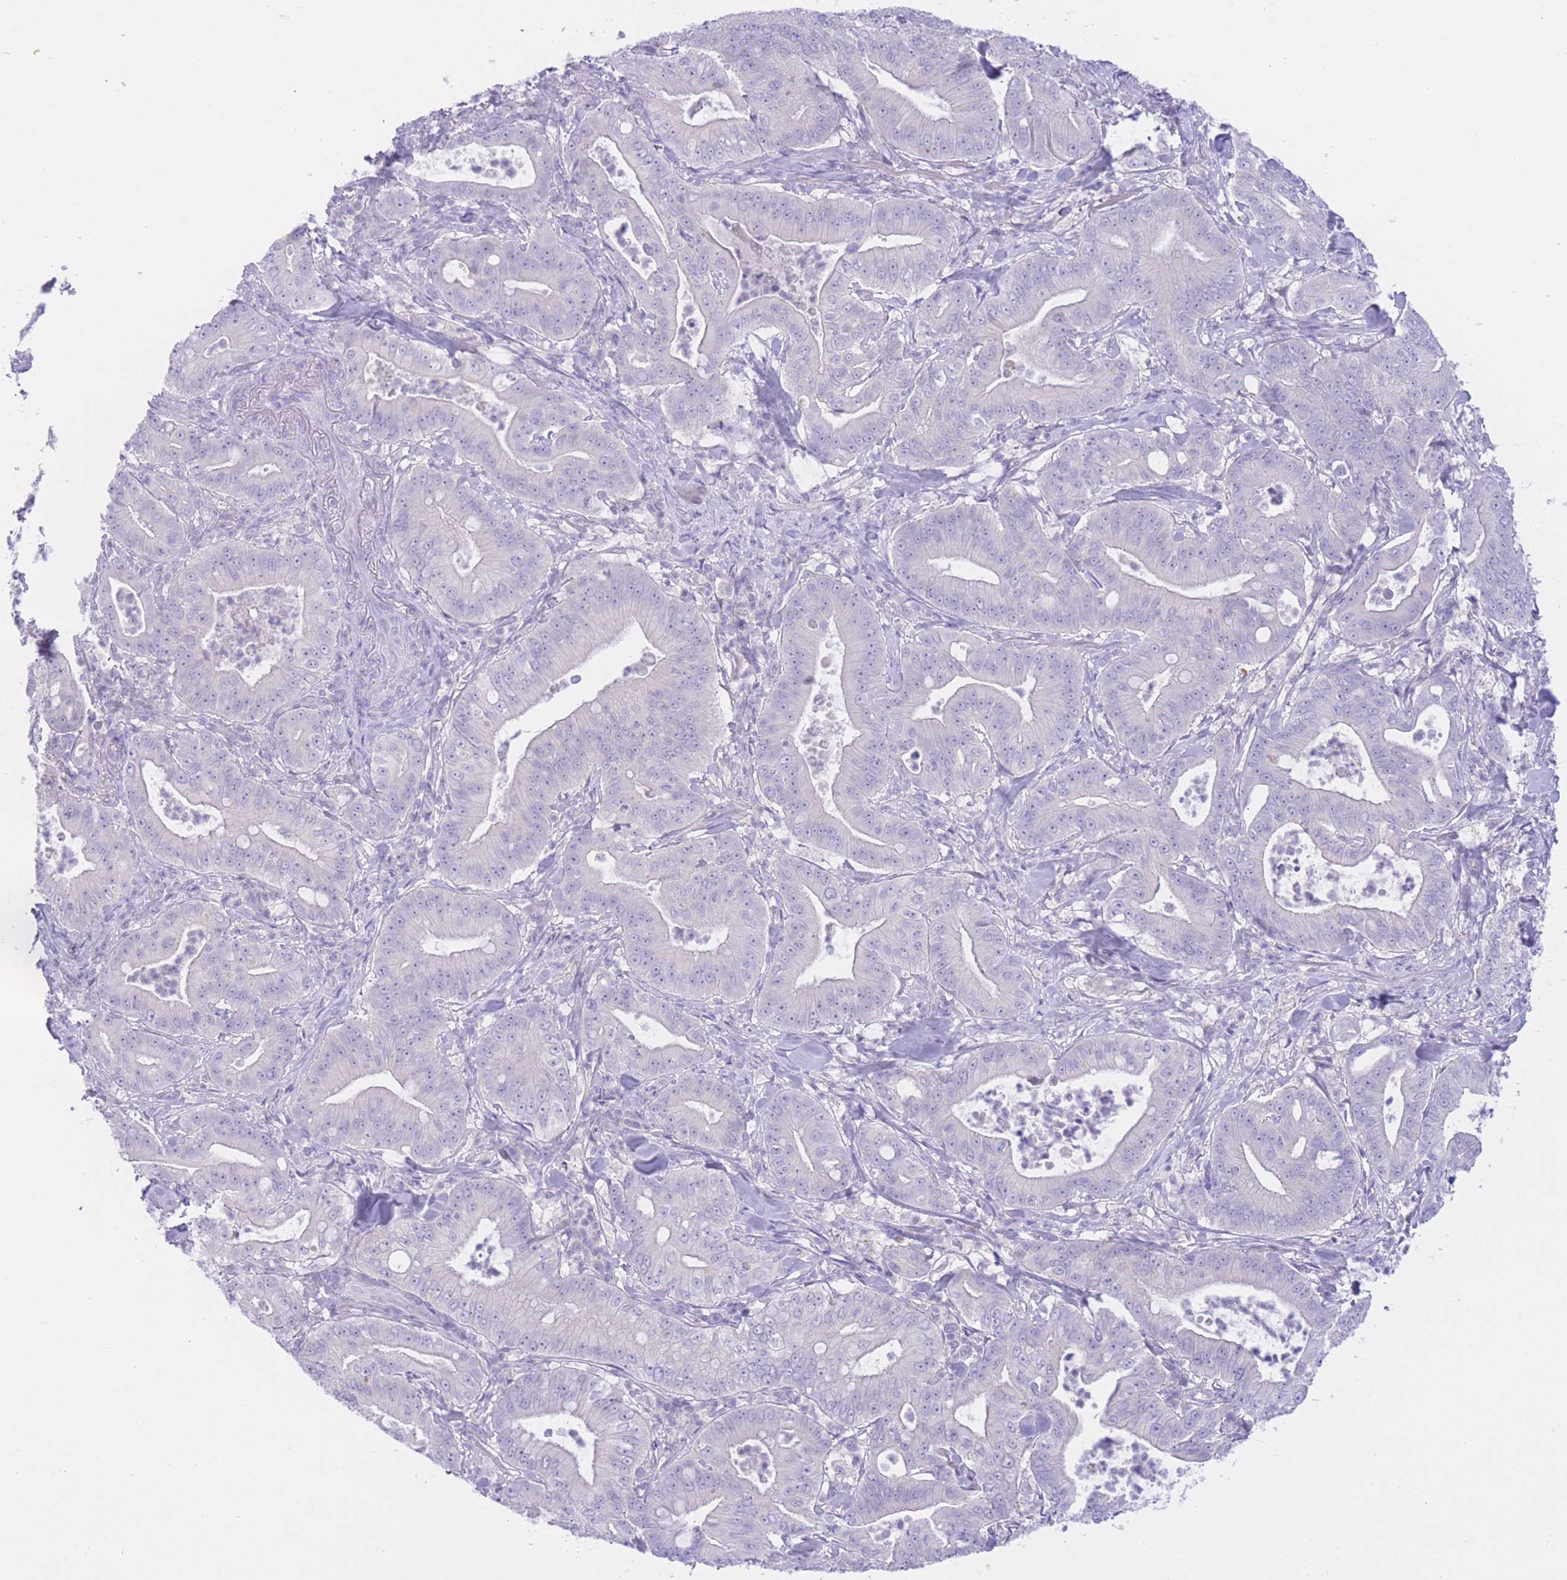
{"staining": {"intensity": "negative", "quantity": "none", "location": "none"}, "tissue": "pancreatic cancer", "cell_type": "Tumor cells", "image_type": "cancer", "snomed": [{"axis": "morphology", "description": "Adenocarcinoma, NOS"}, {"axis": "topography", "description": "Pancreas"}], "caption": "High magnification brightfield microscopy of pancreatic adenocarcinoma stained with DAB (3,3'-diaminobenzidine) (brown) and counterstained with hematoxylin (blue): tumor cells show no significant positivity.", "gene": "ZNF212", "patient": {"sex": "male", "age": 71}}